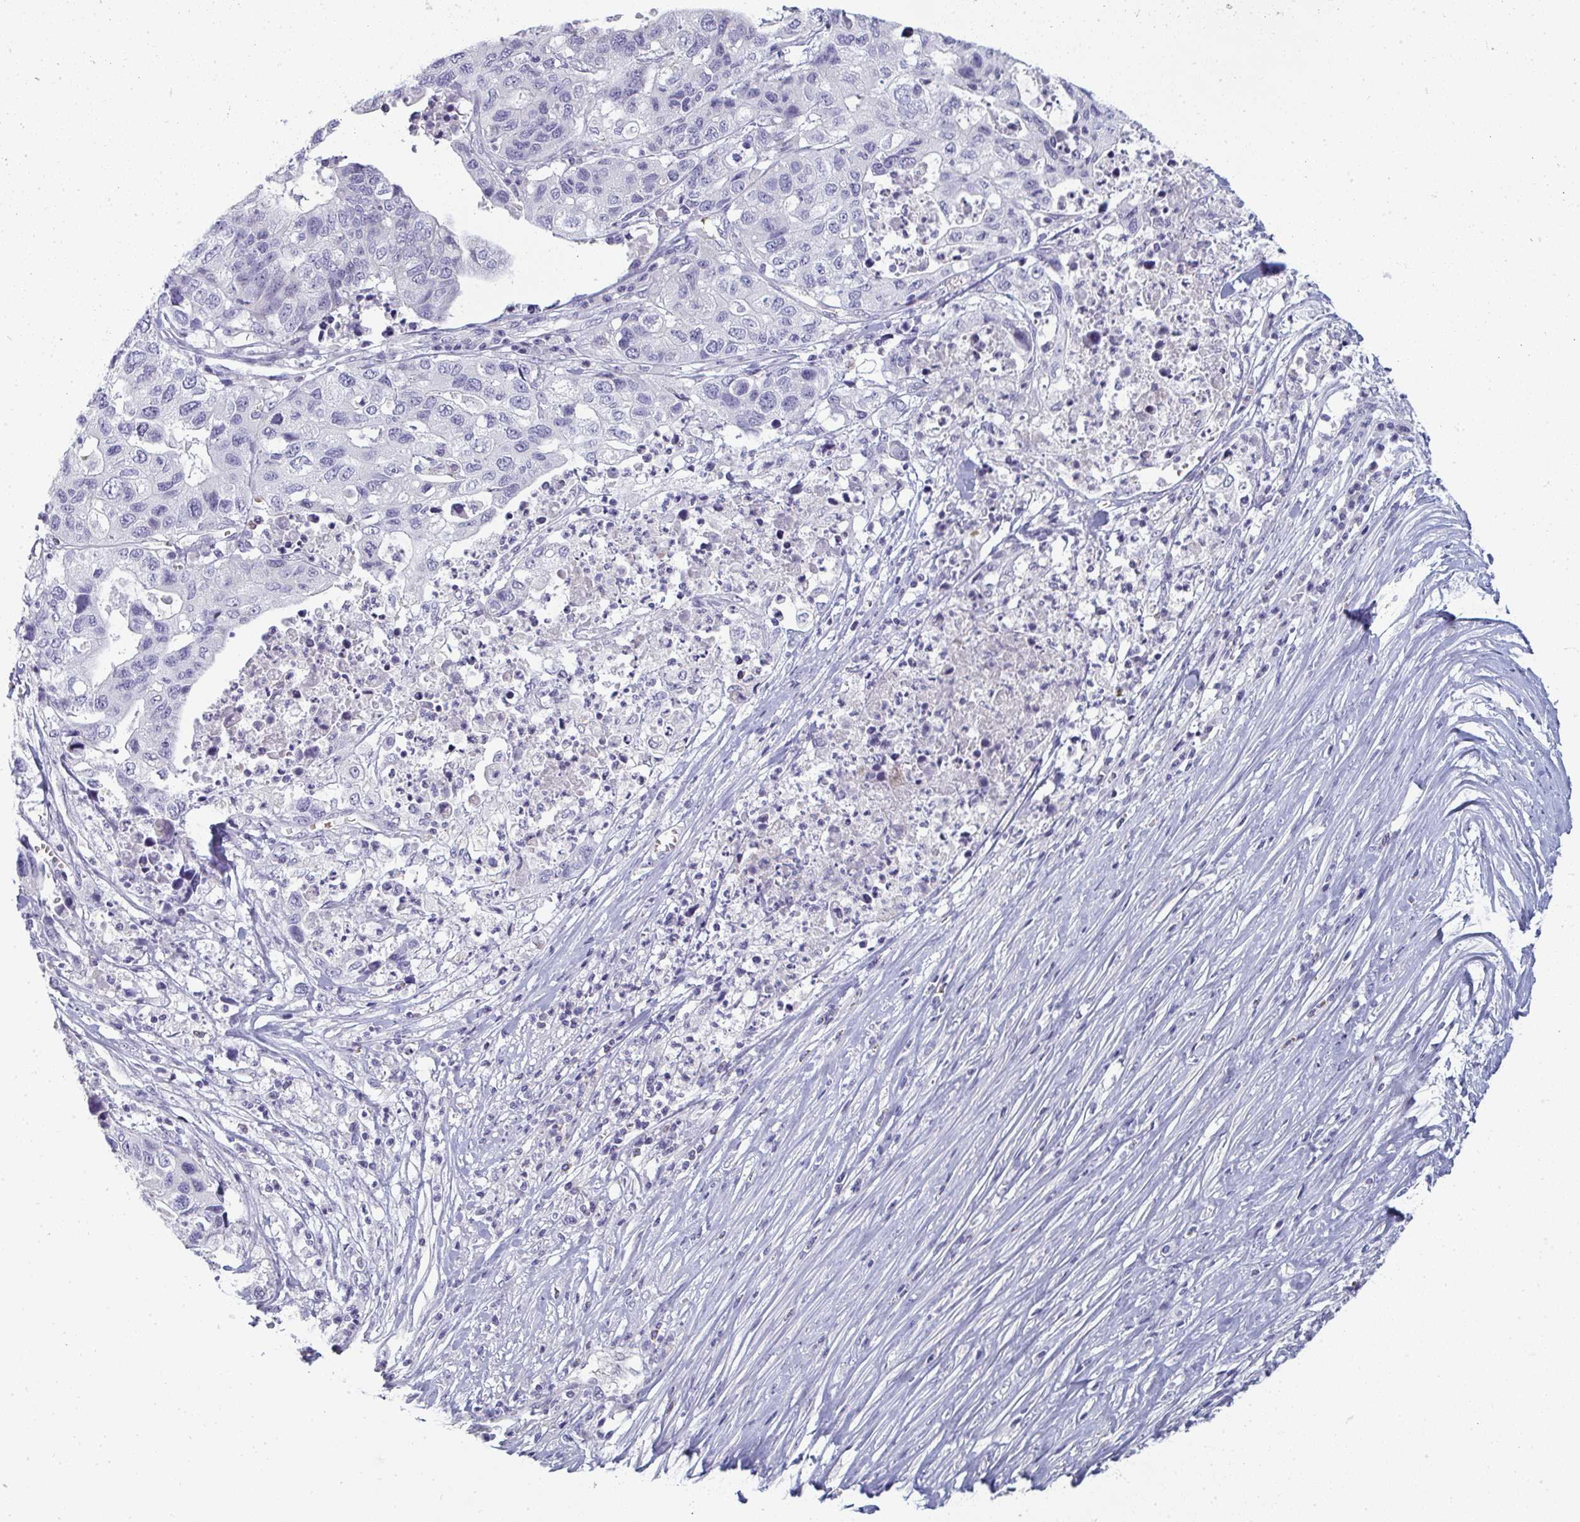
{"staining": {"intensity": "negative", "quantity": "none", "location": "none"}, "tissue": "stomach cancer", "cell_type": "Tumor cells", "image_type": "cancer", "snomed": [{"axis": "morphology", "description": "Adenocarcinoma, NOS"}, {"axis": "topography", "description": "Stomach, upper"}], "caption": "A histopathology image of human stomach cancer (adenocarcinoma) is negative for staining in tumor cells.", "gene": "SHB", "patient": {"sex": "female", "age": 67}}